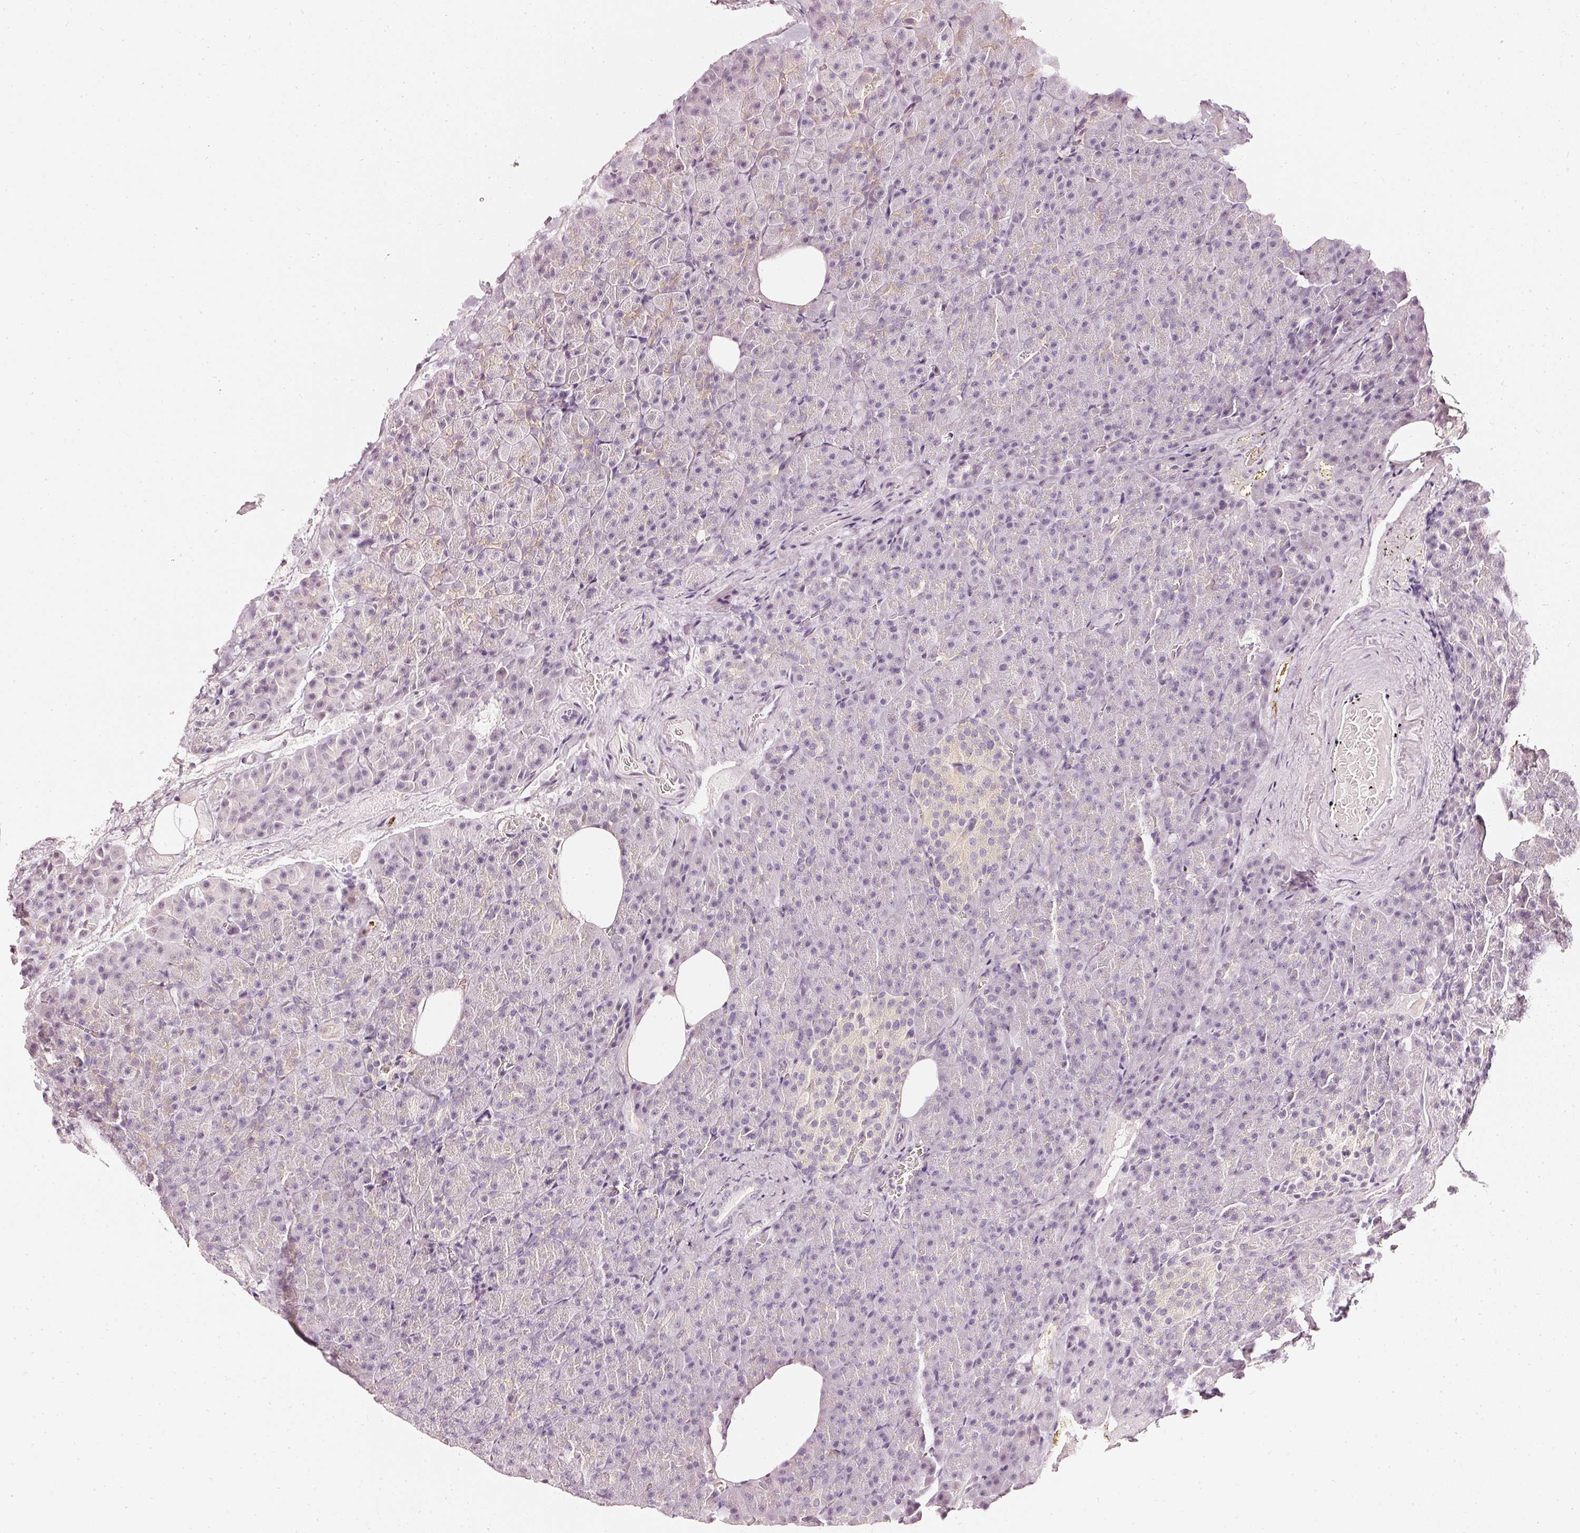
{"staining": {"intensity": "weak", "quantity": "<25%", "location": "cytoplasmic/membranous"}, "tissue": "pancreas", "cell_type": "Exocrine glandular cells", "image_type": "normal", "snomed": [{"axis": "morphology", "description": "Normal tissue, NOS"}, {"axis": "topography", "description": "Pancreas"}], "caption": "Immunohistochemistry (IHC) photomicrograph of normal human pancreas stained for a protein (brown), which demonstrates no expression in exocrine glandular cells. (Brightfield microscopy of DAB immunohistochemistry (IHC) at high magnification).", "gene": "CNP", "patient": {"sex": "female", "age": 74}}